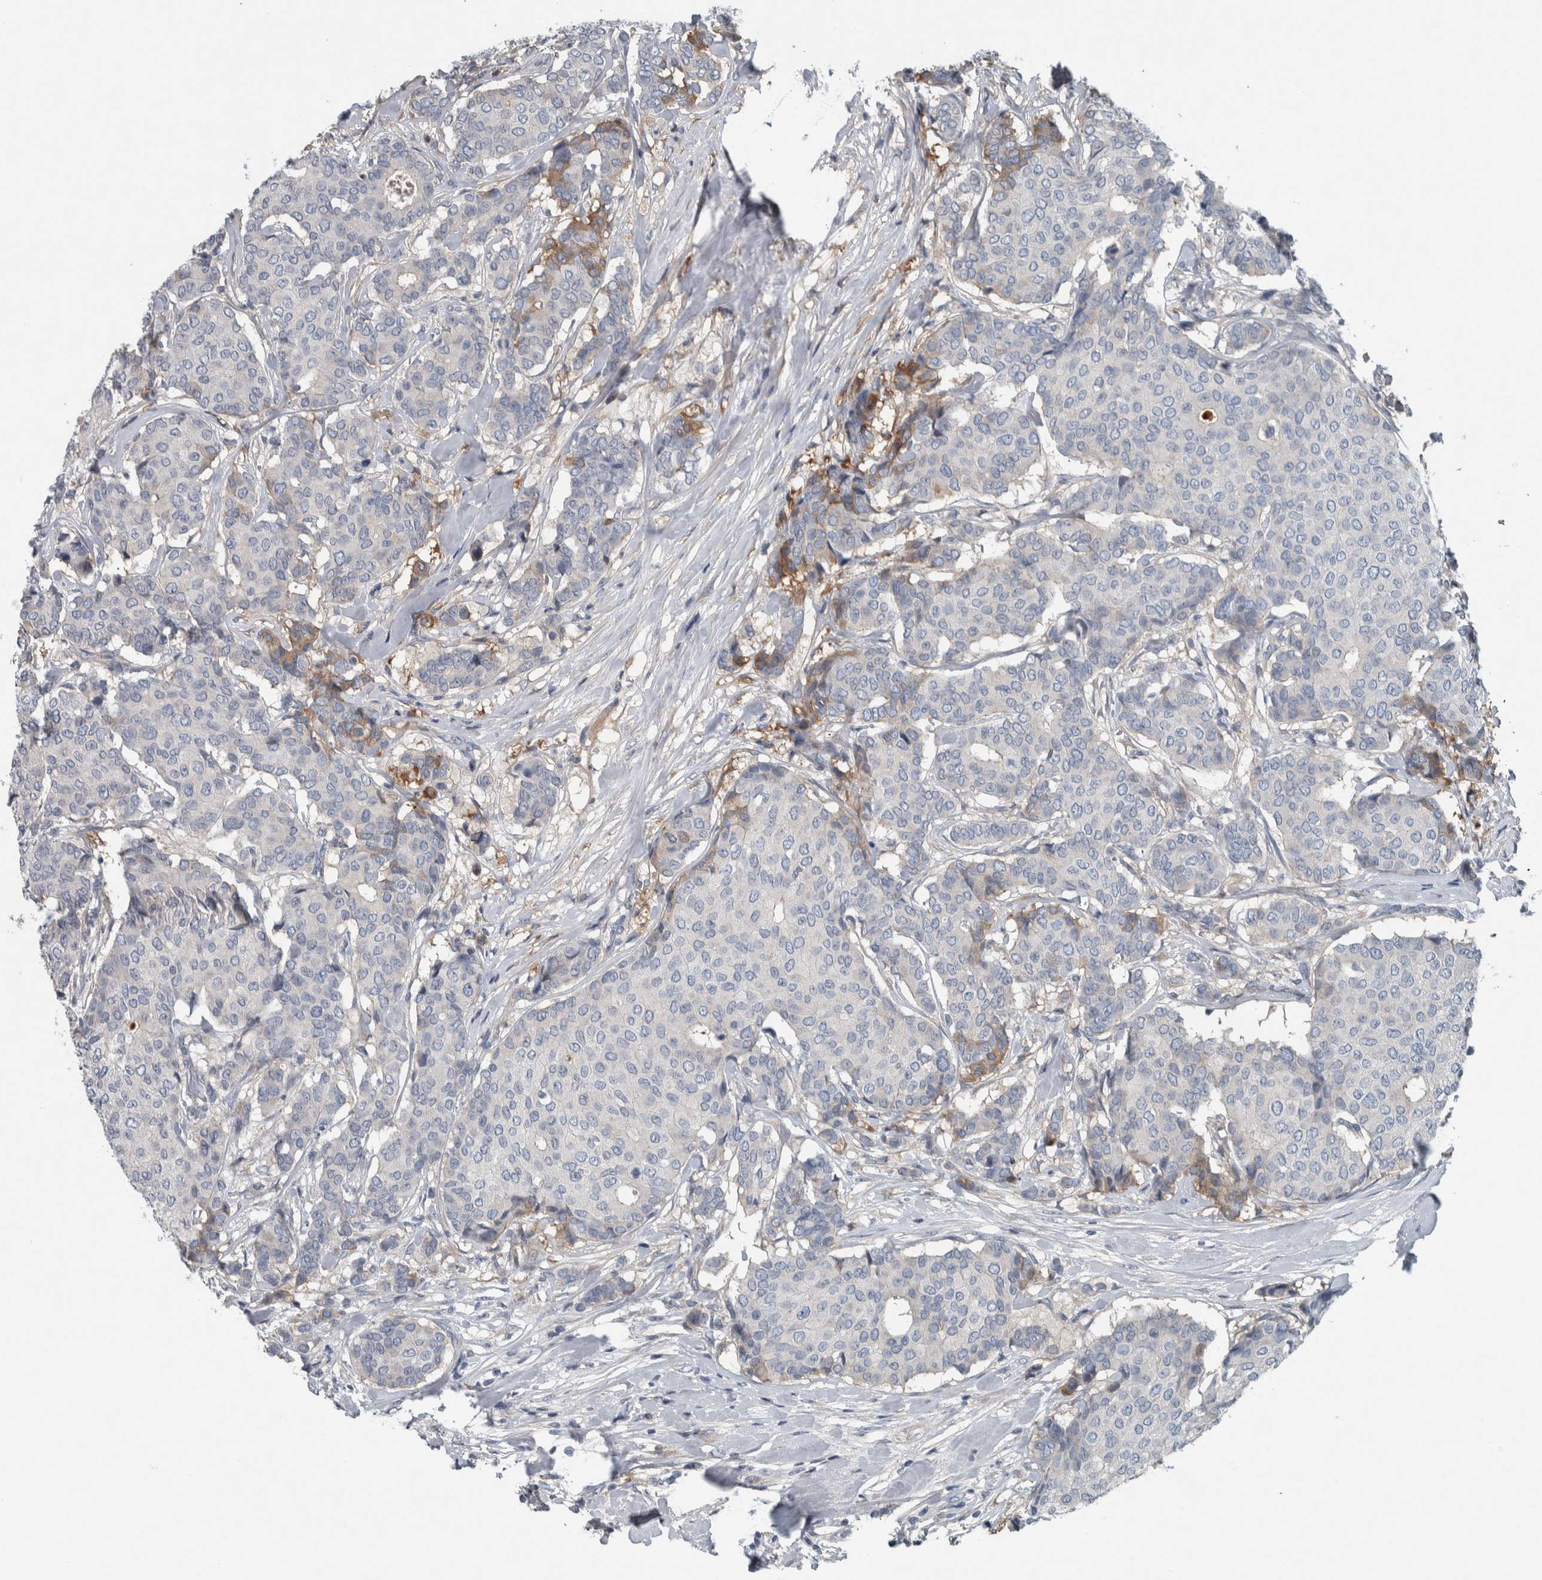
{"staining": {"intensity": "negative", "quantity": "none", "location": "none"}, "tissue": "breast cancer", "cell_type": "Tumor cells", "image_type": "cancer", "snomed": [{"axis": "morphology", "description": "Duct carcinoma"}, {"axis": "topography", "description": "Breast"}], "caption": "An immunohistochemistry photomicrograph of breast invasive ductal carcinoma is shown. There is no staining in tumor cells of breast invasive ductal carcinoma. The staining is performed using DAB (3,3'-diaminobenzidine) brown chromogen with nuclei counter-stained in using hematoxylin.", "gene": "SERPINC1", "patient": {"sex": "female", "age": 75}}